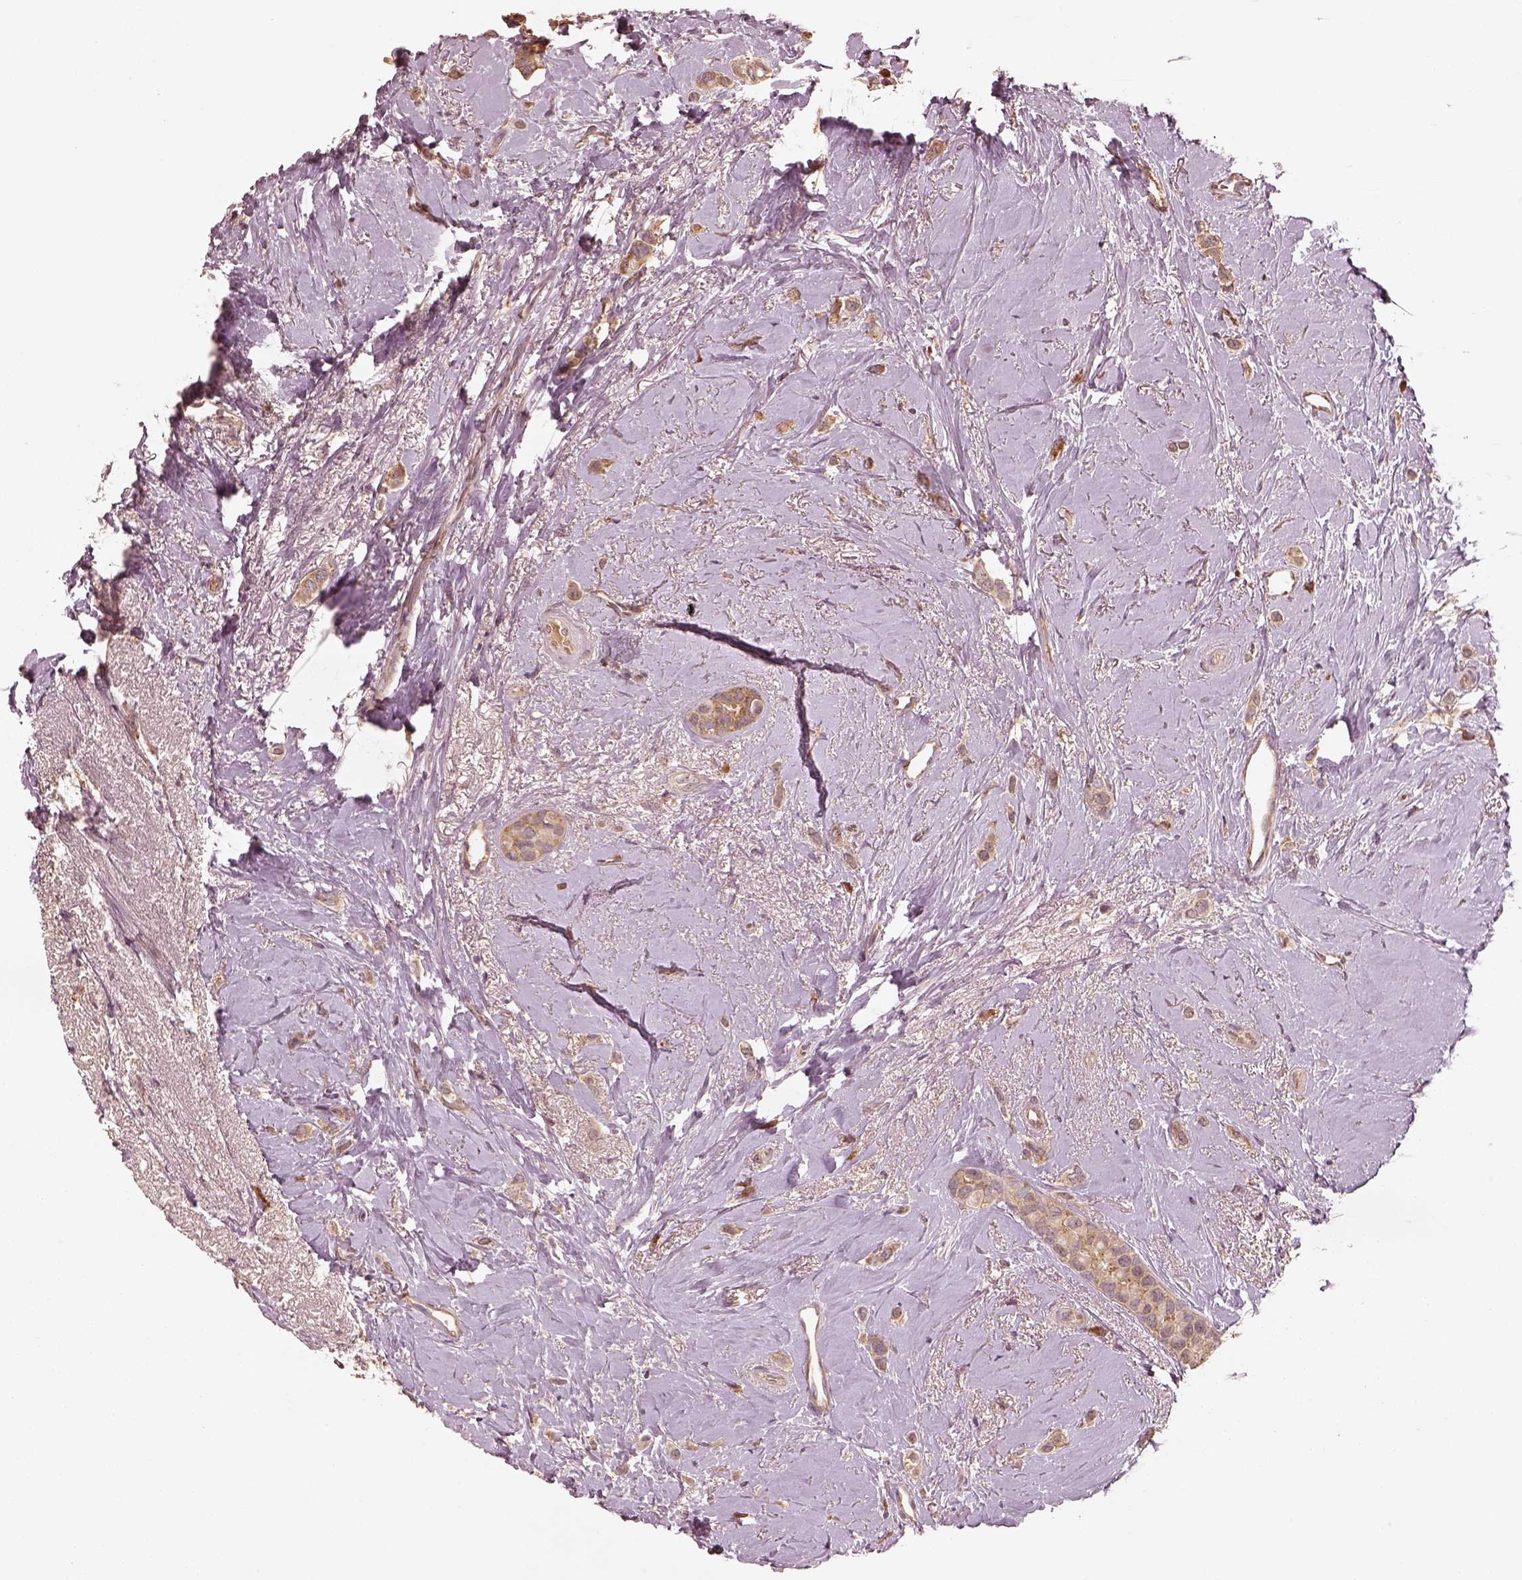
{"staining": {"intensity": "moderate", "quantity": ">75%", "location": "cytoplasmic/membranous"}, "tissue": "breast cancer", "cell_type": "Tumor cells", "image_type": "cancer", "snomed": [{"axis": "morphology", "description": "Lobular carcinoma"}, {"axis": "topography", "description": "Breast"}], "caption": "The micrograph reveals immunohistochemical staining of breast cancer. There is moderate cytoplasmic/membranous expression is identified in about >75% of tumor cells.", "gene": "RPS5", "patient": {"sex": "female", "age": 66}}